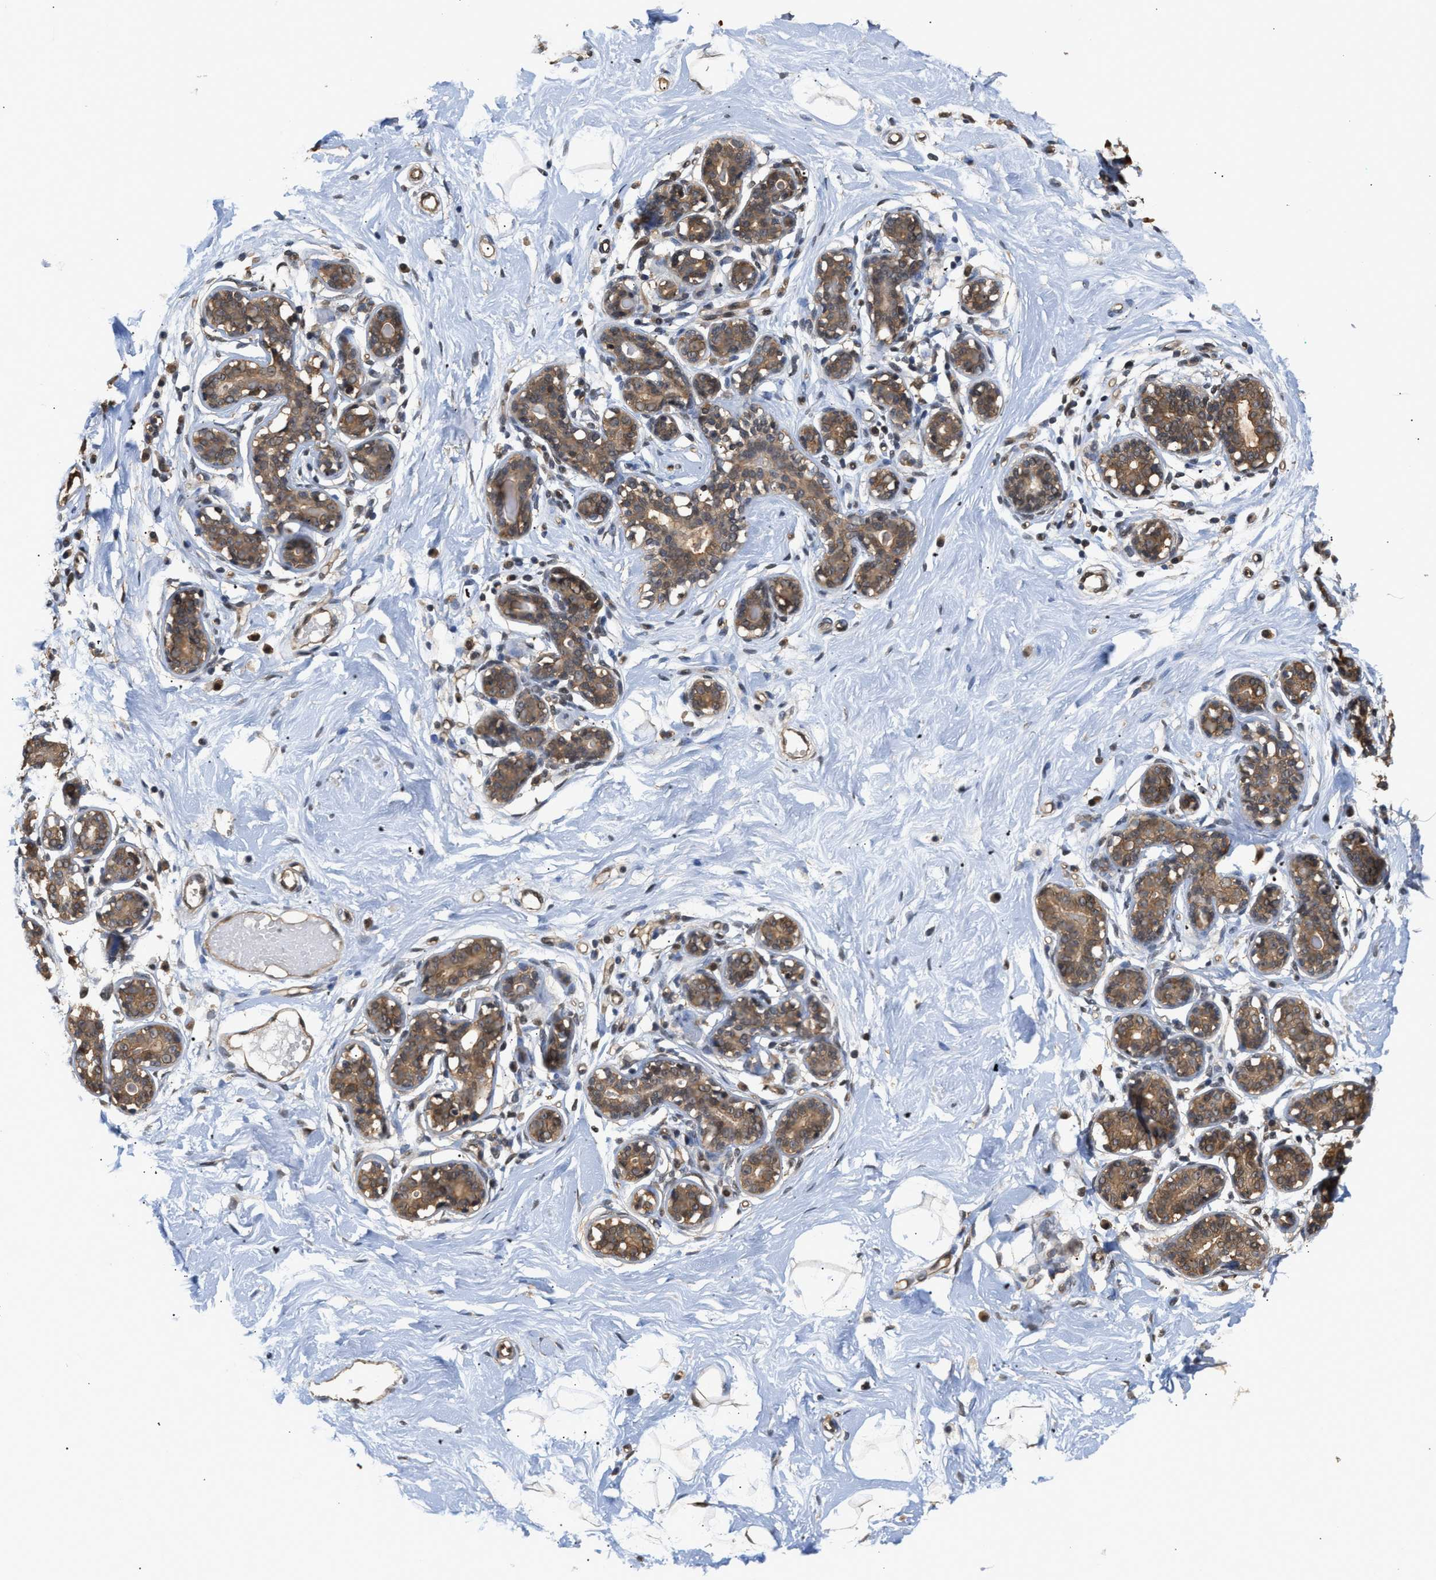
{"staining": {"intensity": "moderate", "quantity": ">75%", "location": "cytoplasmic/membranous,nuclear"}, "tissue": "breast", "cell_type": "Adipocytes", "image_type": "normal", "snomed": [{"axis": "morphology", "description": "Normal tissue, NOS"}, {"axis": "topography", "description": "Breast"}], "caption": "Immunohistochemical staining of benign human breast displays medium levels of moderate cytoplasmic/membranous,nuclear positivity in about >75% of adipocytes.", "gene": "SCAI", "patient": {"sex": "female", "age": 23}}